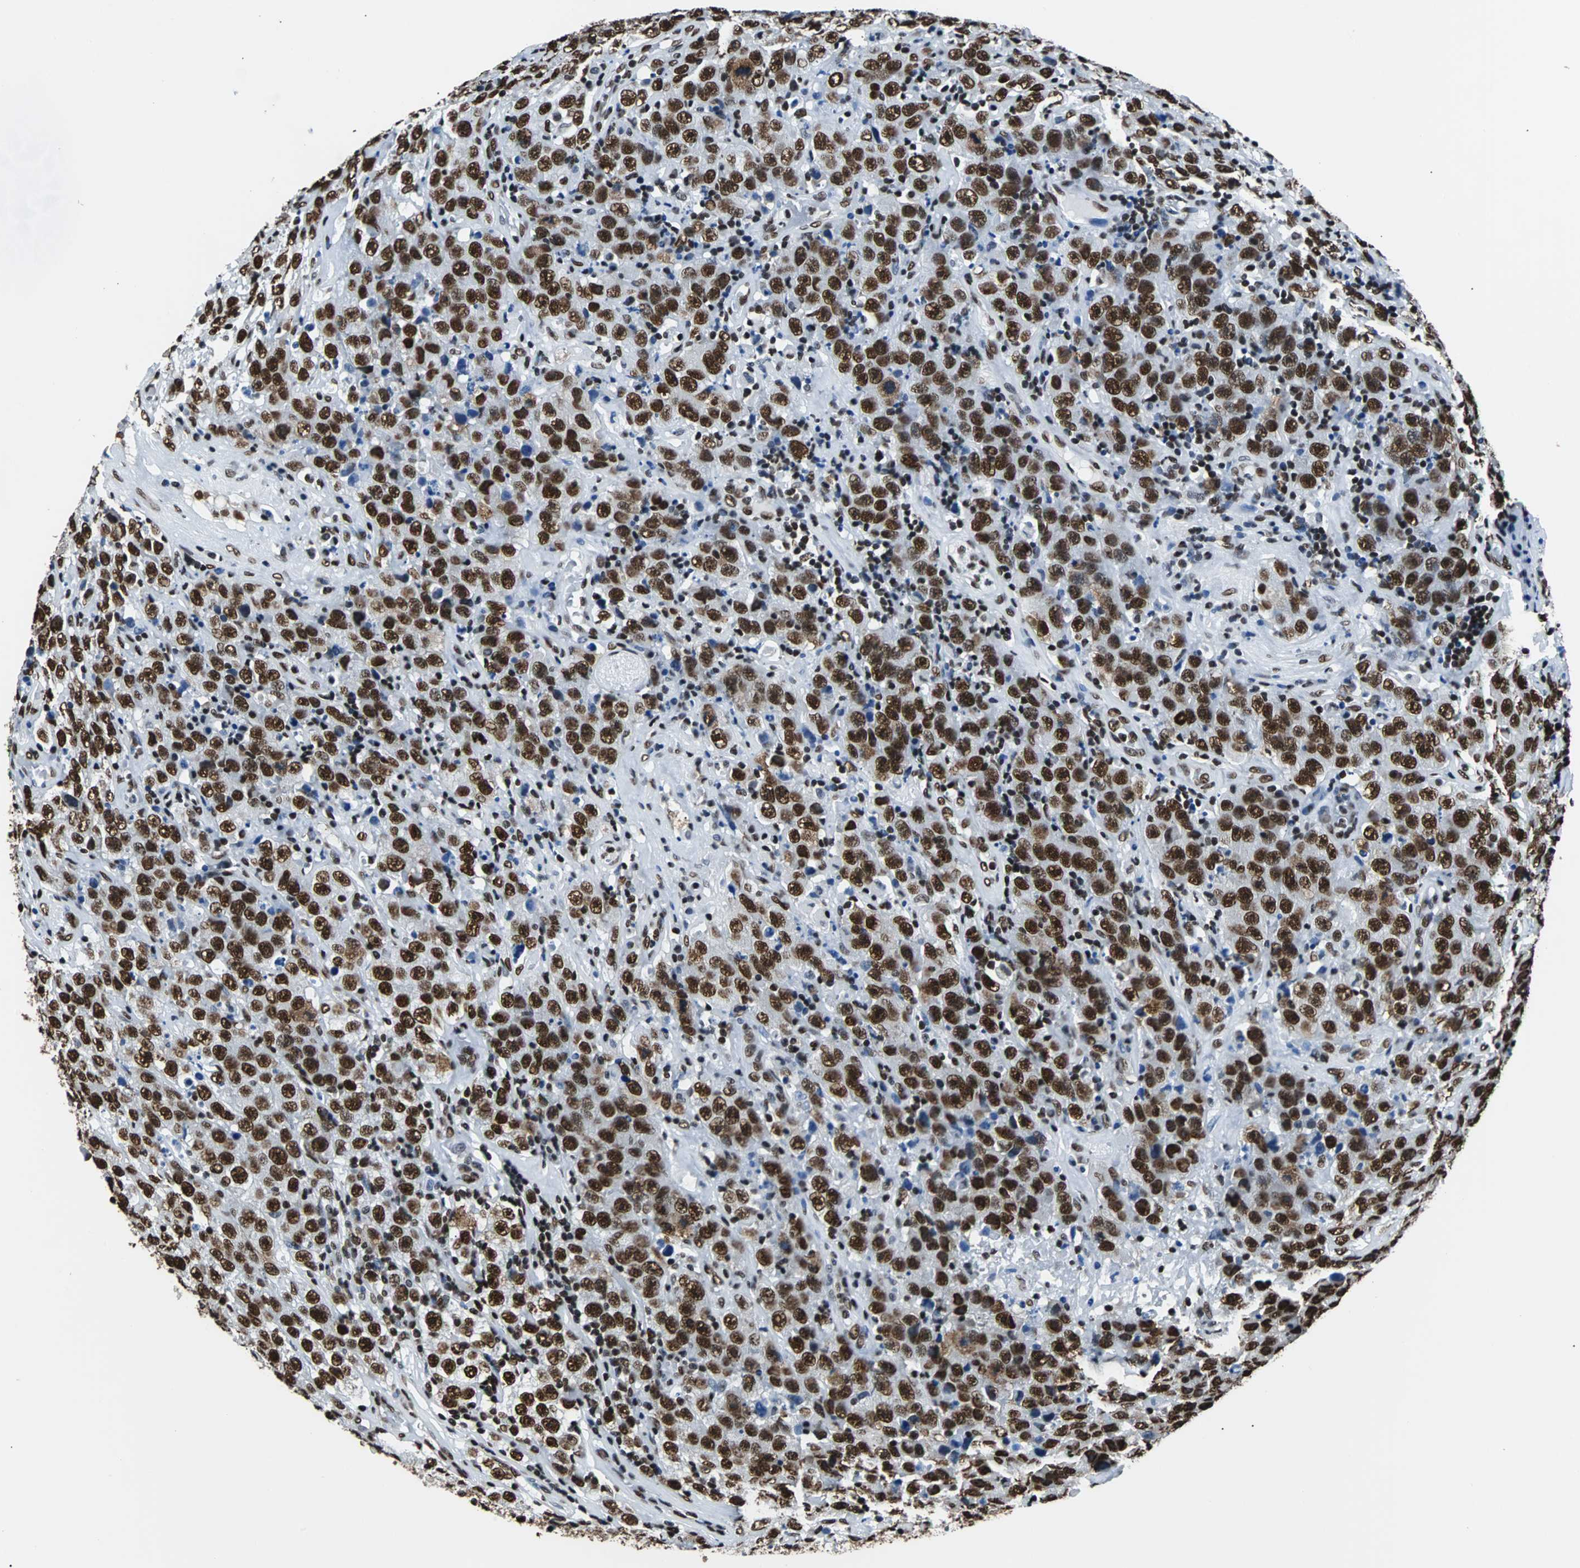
{"staining": {"intensity": "strong", "quantity": ">75%", "location": "nuclear"}, "tissue": "testis cancer", "cell_type": "Tumor cells", "image_type": "cancer", "snomed": [{"axis": "morphology", "description": "Seminoma, NOS"}, {"axis": "topography", "description": "Testis"}], "caption": "High-magnification brightfield microscopy of testis seminoma stained with DAB (3,3'-diaminobenzidine) (brown) and counterstained with hematoxylin (blue). tumor cells exhibit strong nuclear staining is present in approximately>75% of cells.", "gene": "FUBP1", "patient": {"sex": "male", "age": 52}}